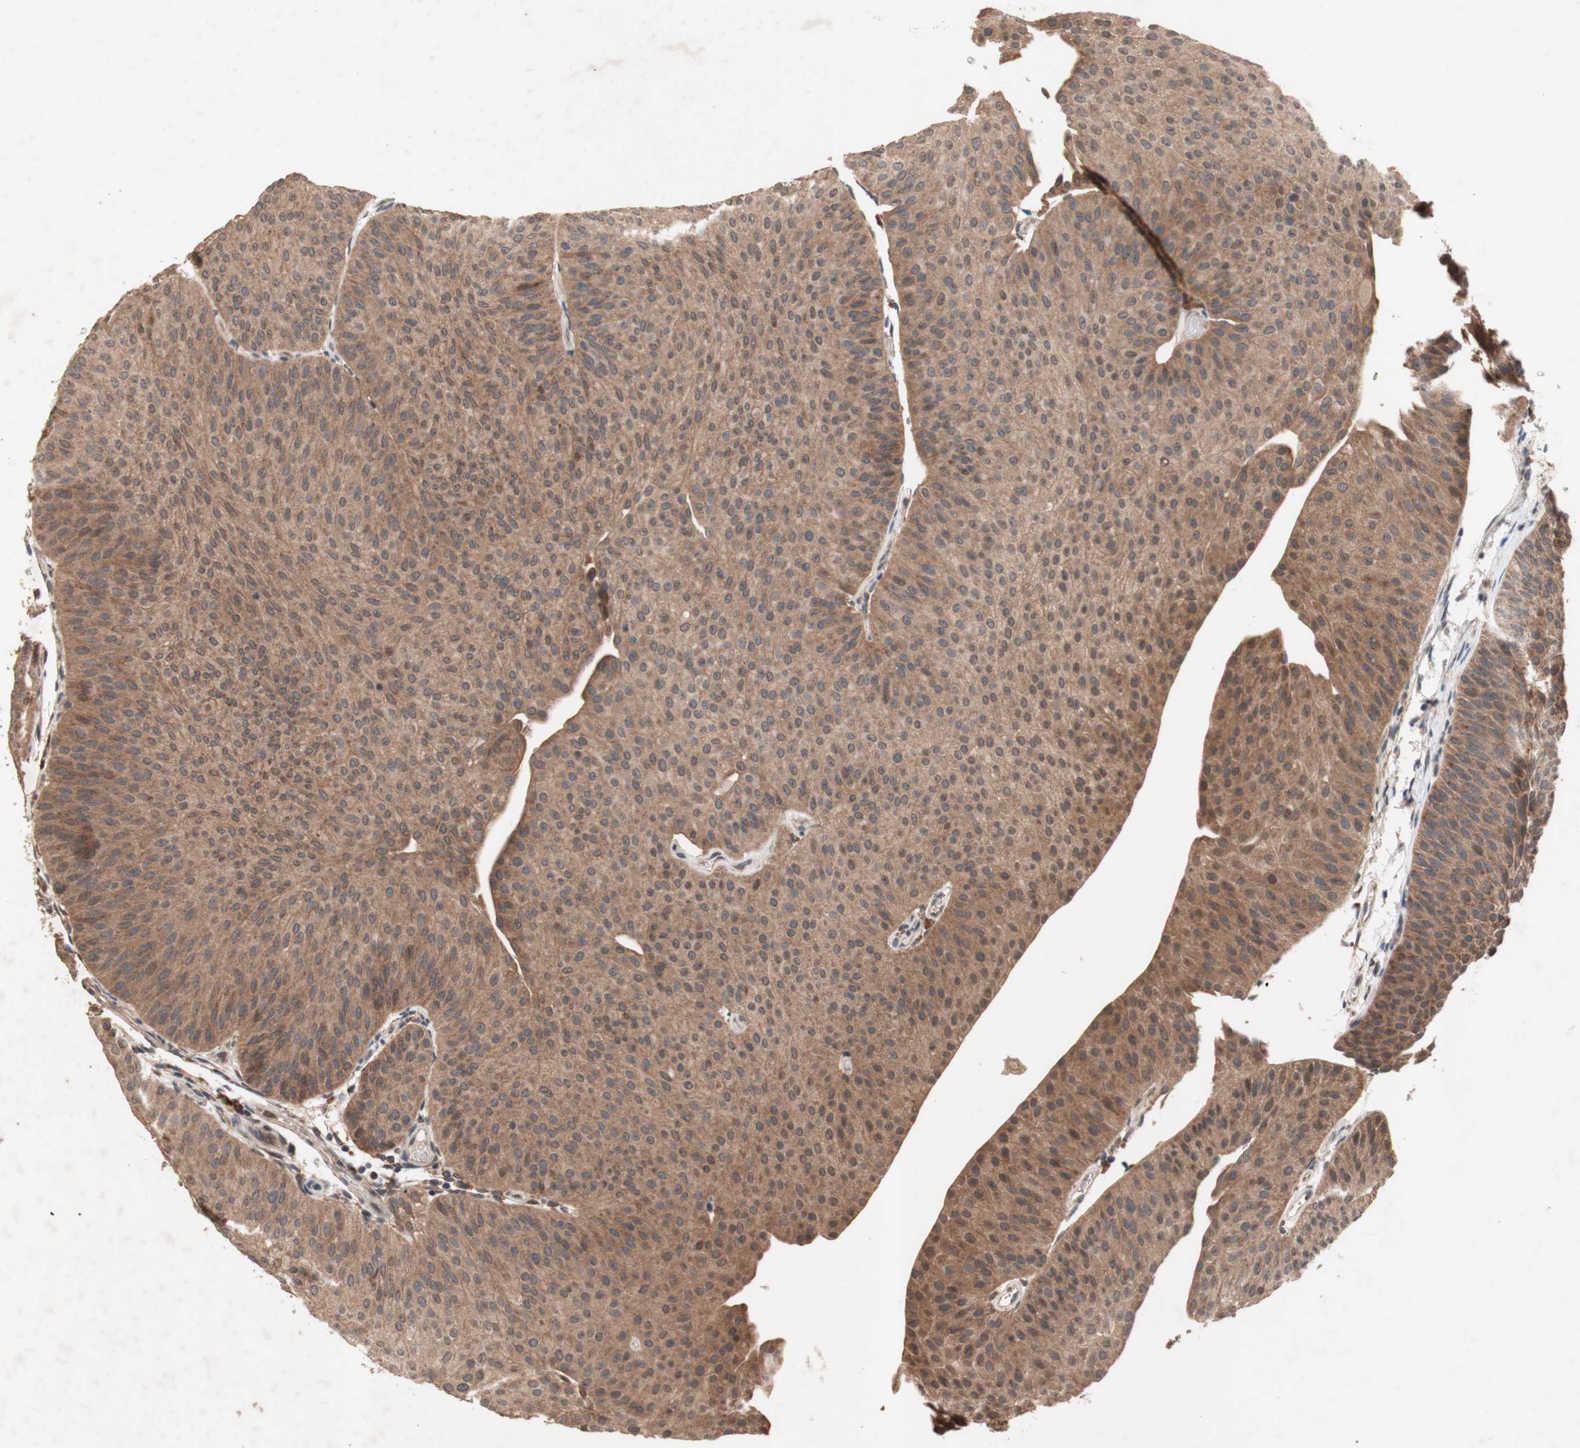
{"staining": {"intensity": "moderate", "quantity": ">75%", "location": "cytoplasmic/membranous"}, "tissue": "urothelial cancer", "cell_type": "Tumor cells", "image_type": "cancer", "snomed": [{"axis": "morphology", "description": "Urothelial carcinoma, Low grade"}, {"axis": "topography", "description": "Urinary bladder"}], "caption": "A medium amount of moderate cytoplasmic/membranous positivity is seen in approximately >75% of tumor cells in low-grade urothelial carcinoma tissue. (Brightfield microscopy of DAB IHC at high magnification).", "gene": "DDOST", "patient": {"sex": "female", "age": 60}}